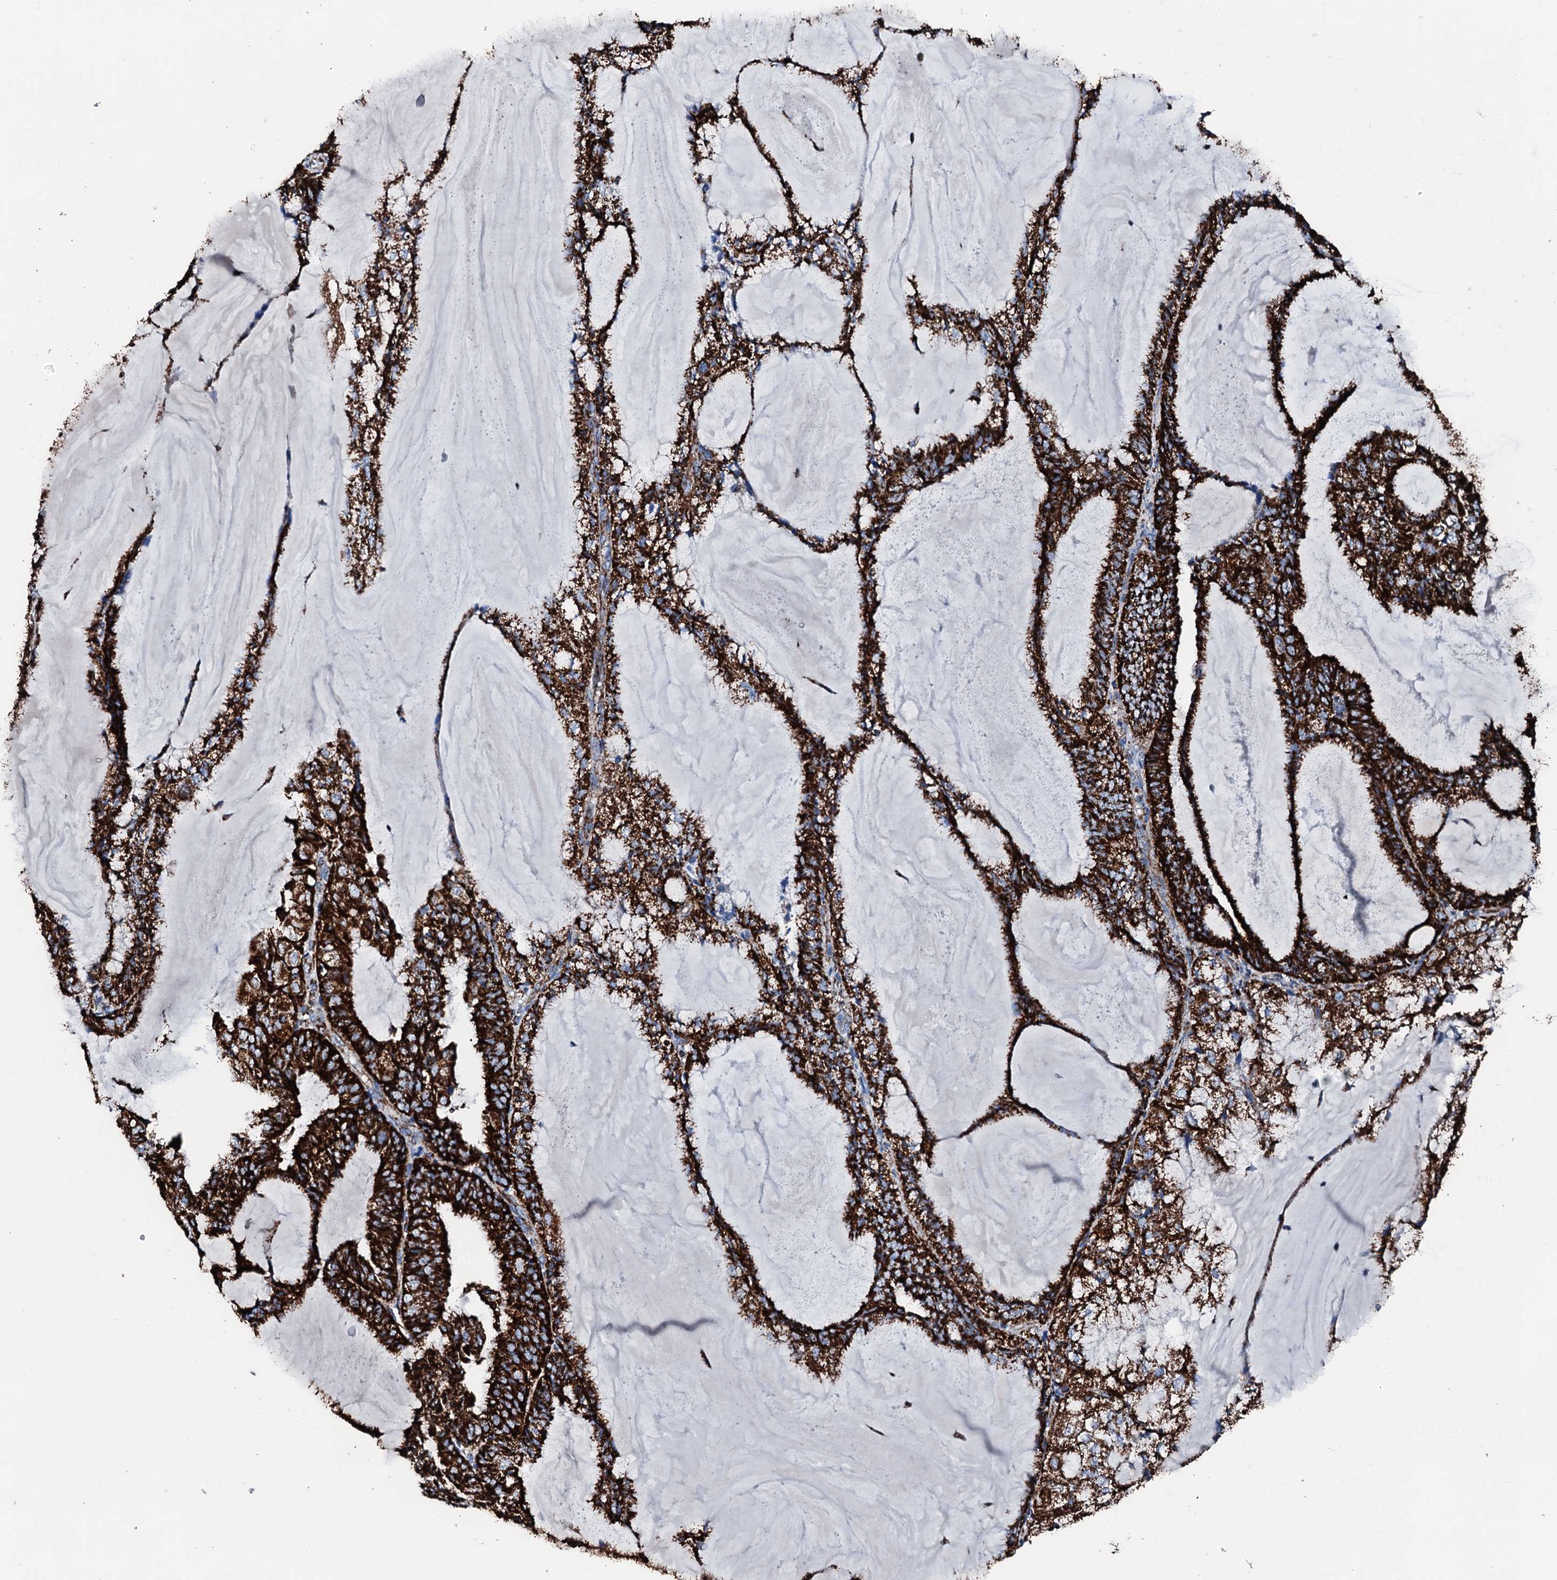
{"staining": {"intensity": "strong", "quantity": ">75%", "location": "cytoplasmic/membranous"}, "tissue": "endometrial cancer", "cell_type": "Tumor cells", "image_type": "cancer", "snomed": [{"axis": "morphology", "description": "Adenocarcinoma, NOS"}, {"axis": "topography", "description": "Endometrium"}], "caption": "An image showing strong cytoplasmic/membranous staining in approximately >75% of tumor cells in adenocarcinoma (endometrial), as visualized by brown immunohistochemical staining.", "gene": "HADH", "patient": {"sex": "female", "age": 81}}